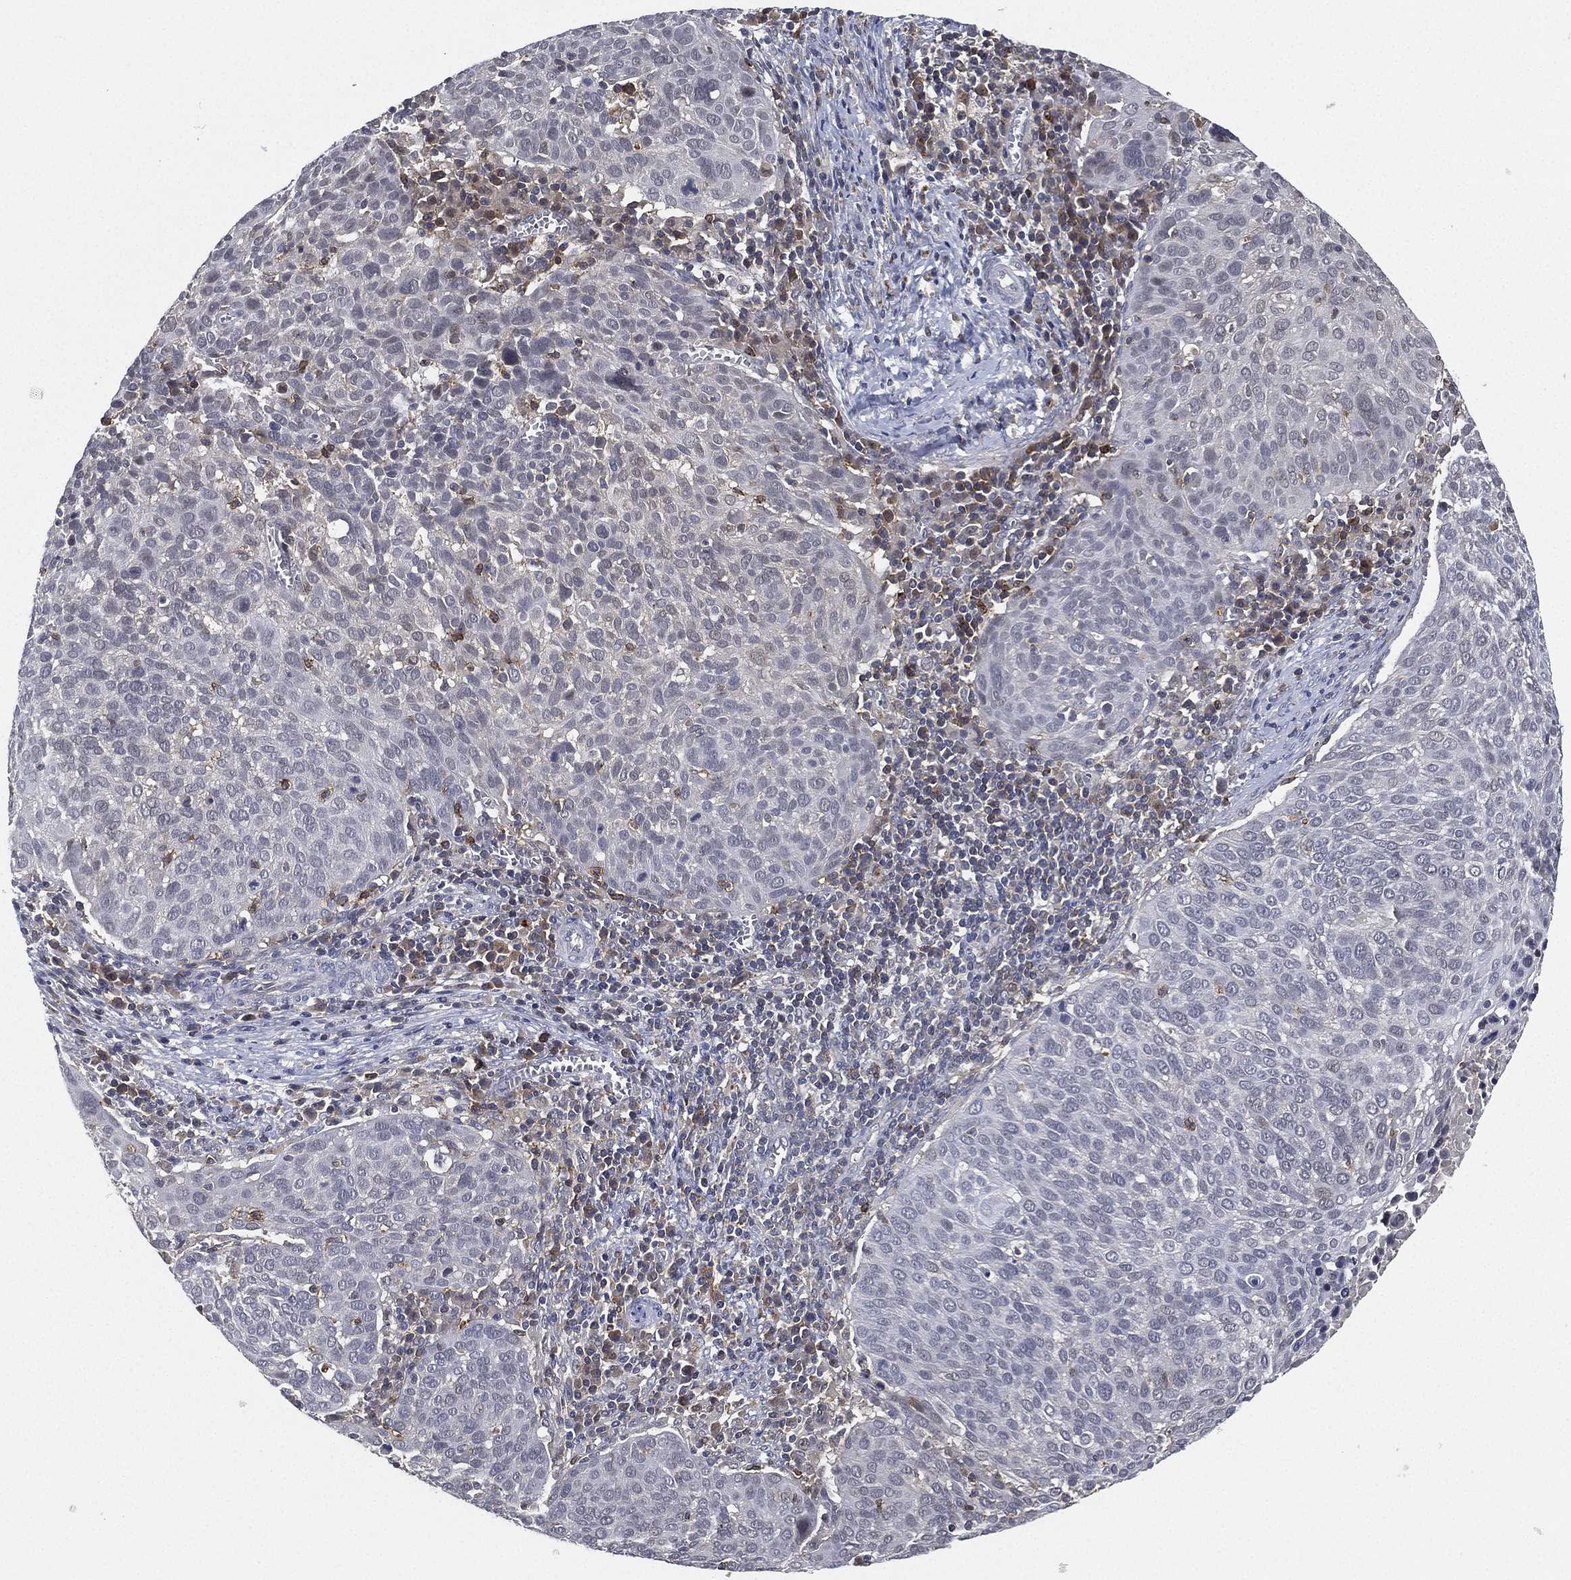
{"staining": {"intensity": "negative", "quantity": "none", "location": "none"}, "tissue": "cervical cancer", "cell_type": "Tumor cells", "image_type": "cancer", "snomed": [{"axis": "morphology", "description": "Squamous cell carcinoma, NOS"}, {"axis": "topography", "description": "Cervix"}], "caption": "IHC of human cervical cancer (squamous cell carcinoma) exhibits no staining in tumor cells.", "gene": "CFAP251", "patient": {"sex": "female", "age": 39}}